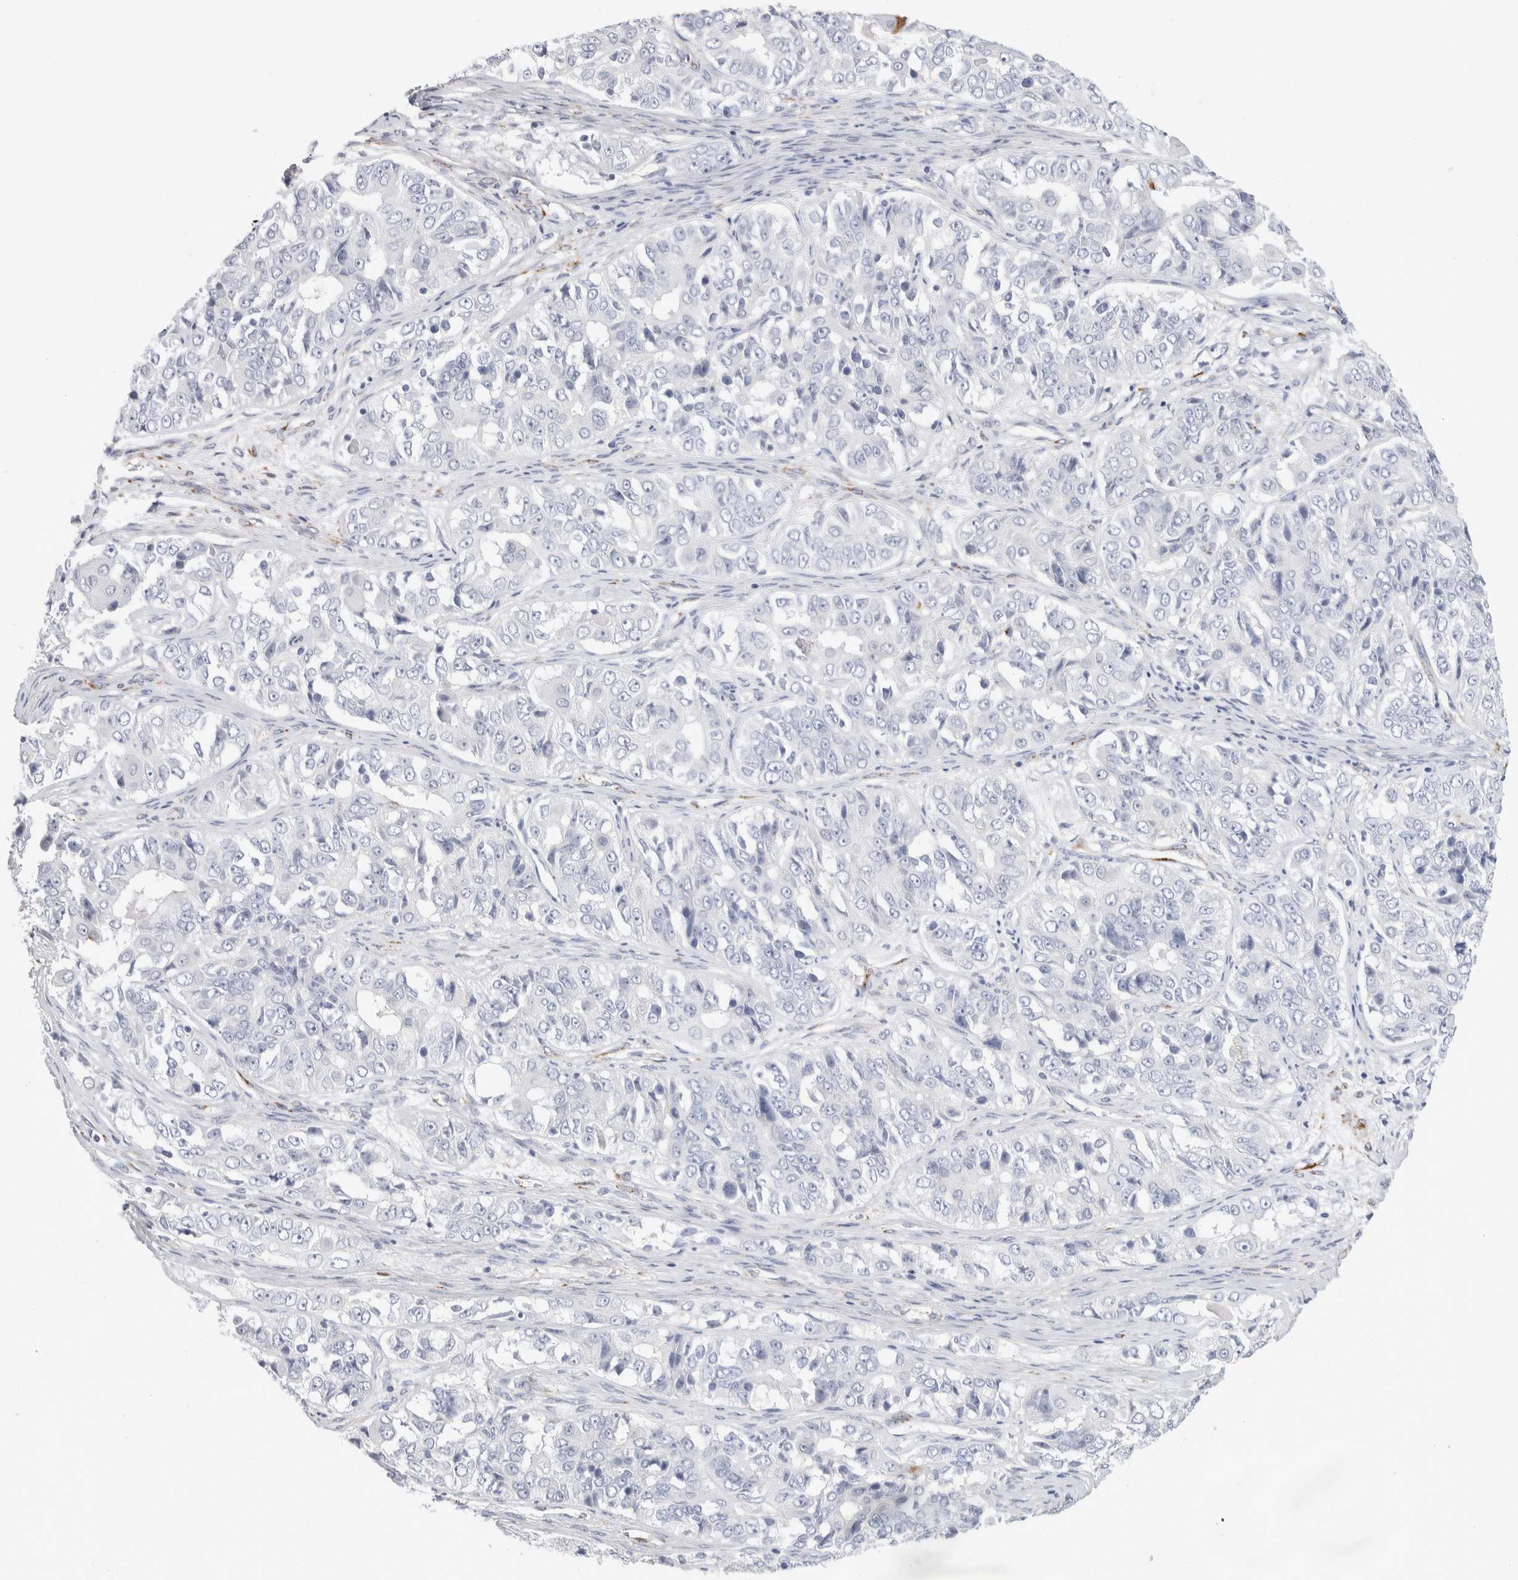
{"staining": {"intensity": "negative", "quantity": "none", "location": "none"}, "tissue": "ovarian cancer", "cell_type": "Tumor cells", "image_type": "cancer", "snomed": [{"axis": "morphology", "description": "Carcinoma, endometroid"}, {"axis": "topography", "description": "Ovary"}], "caption": "Immunohistochemistry image of ovarian cancer stained for a protein (brown), which reveals no positivity in tumor cells.", "gene": "SEPTIN4", "patient": {"sex": "female", "age": 51}}